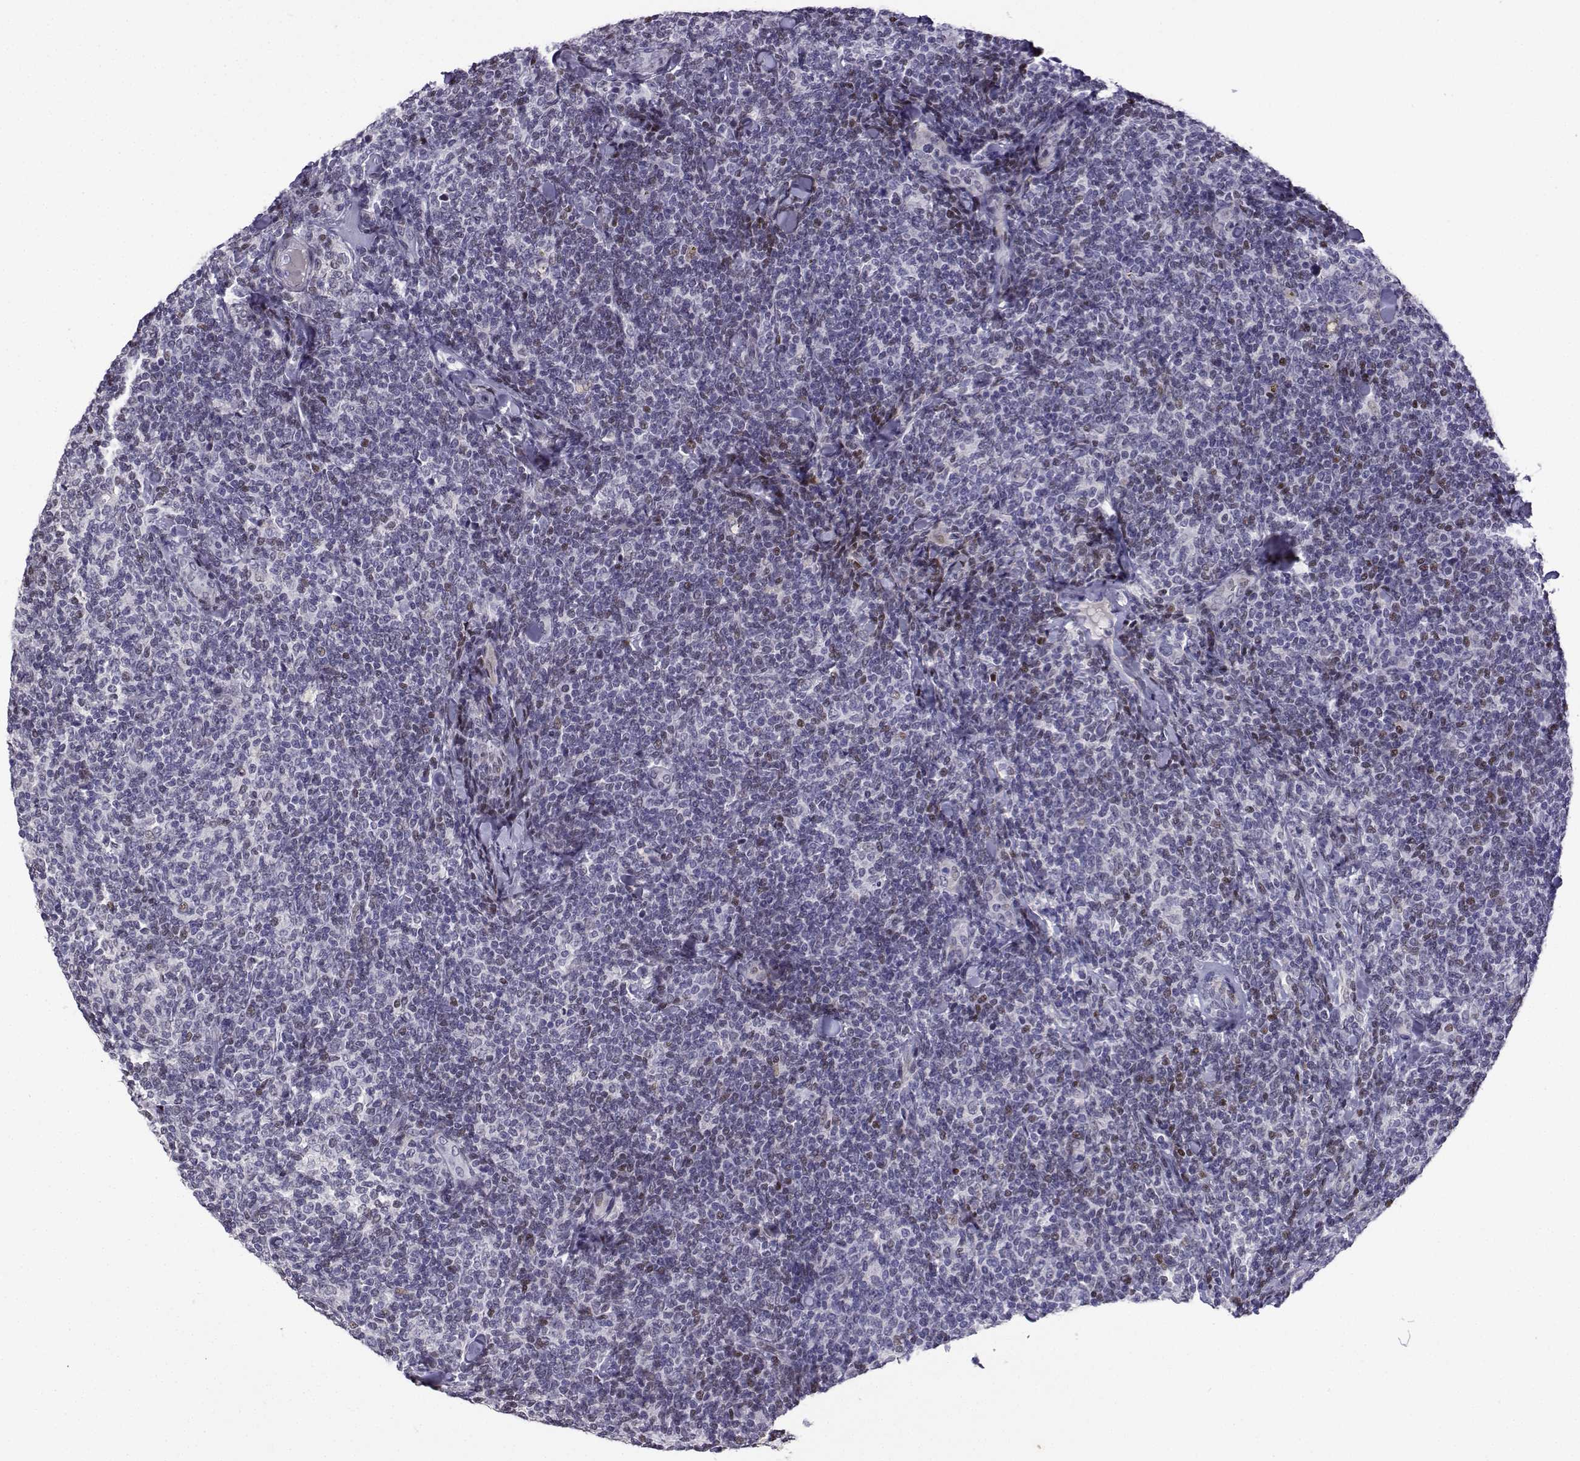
{"staining": {"intensity": "negative", "quantity": "none", "location": "none"}, "tissue": "lymphoma", "cell_type": "Tumor cells", "image_type": "cancer", "snomed": [{"axis": "morphology", "description": "Malignant lymphoma, non-Hodgkin's type, Low grade"}, {"axis": "topography", "description": "Lymph node"}], "caption": "Tumor cells are negative for brown protein staining in lymphoma.", "gene": "CFAP70", "patient": {"sex": "female", "age": 56}}